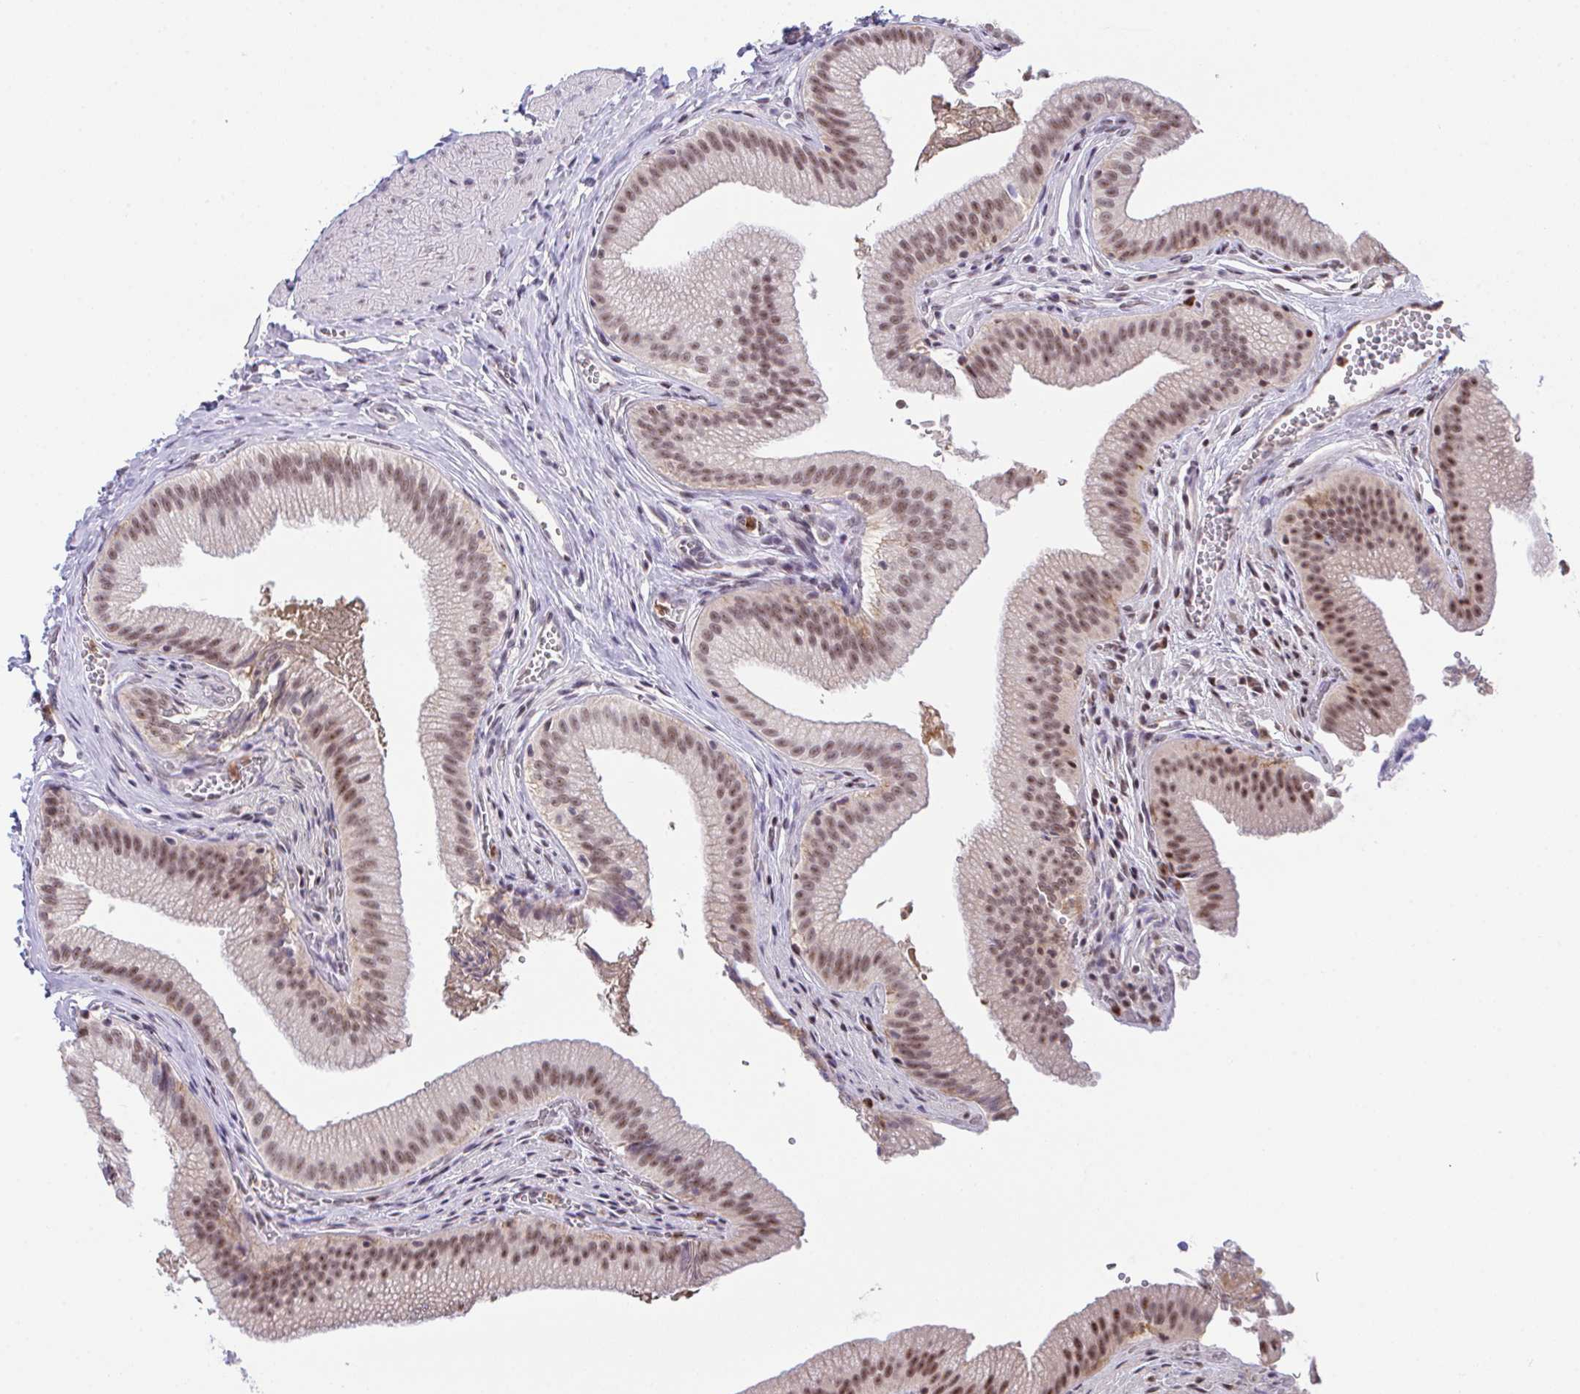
{"staining": {"intensity": "moderate", "quantity": ">75%", "location": "nuclear"}, "tissue": "gallbladder", "cell_type": "Glandular cells", "image_type": "normal", "snomed": [{"axis": "morphology", "description": "Normal tissue, NOS"}, {"axis": "topography", "description": "Gallbladder"}, {"axis": "topography", "description": "Peripheral nerve tissue"}], "caption": "Moderate nuclear protein positivity is appreciated in about >75% of glandular cells in gallbladder. The staining was performed using DAB to visualize the protein expression in brown, while the nuclei were stained in blue with hematoxylin (Magnification: 20x).", "gene": "OR6K3", "patient": {"sex": "male", "age": 17}}